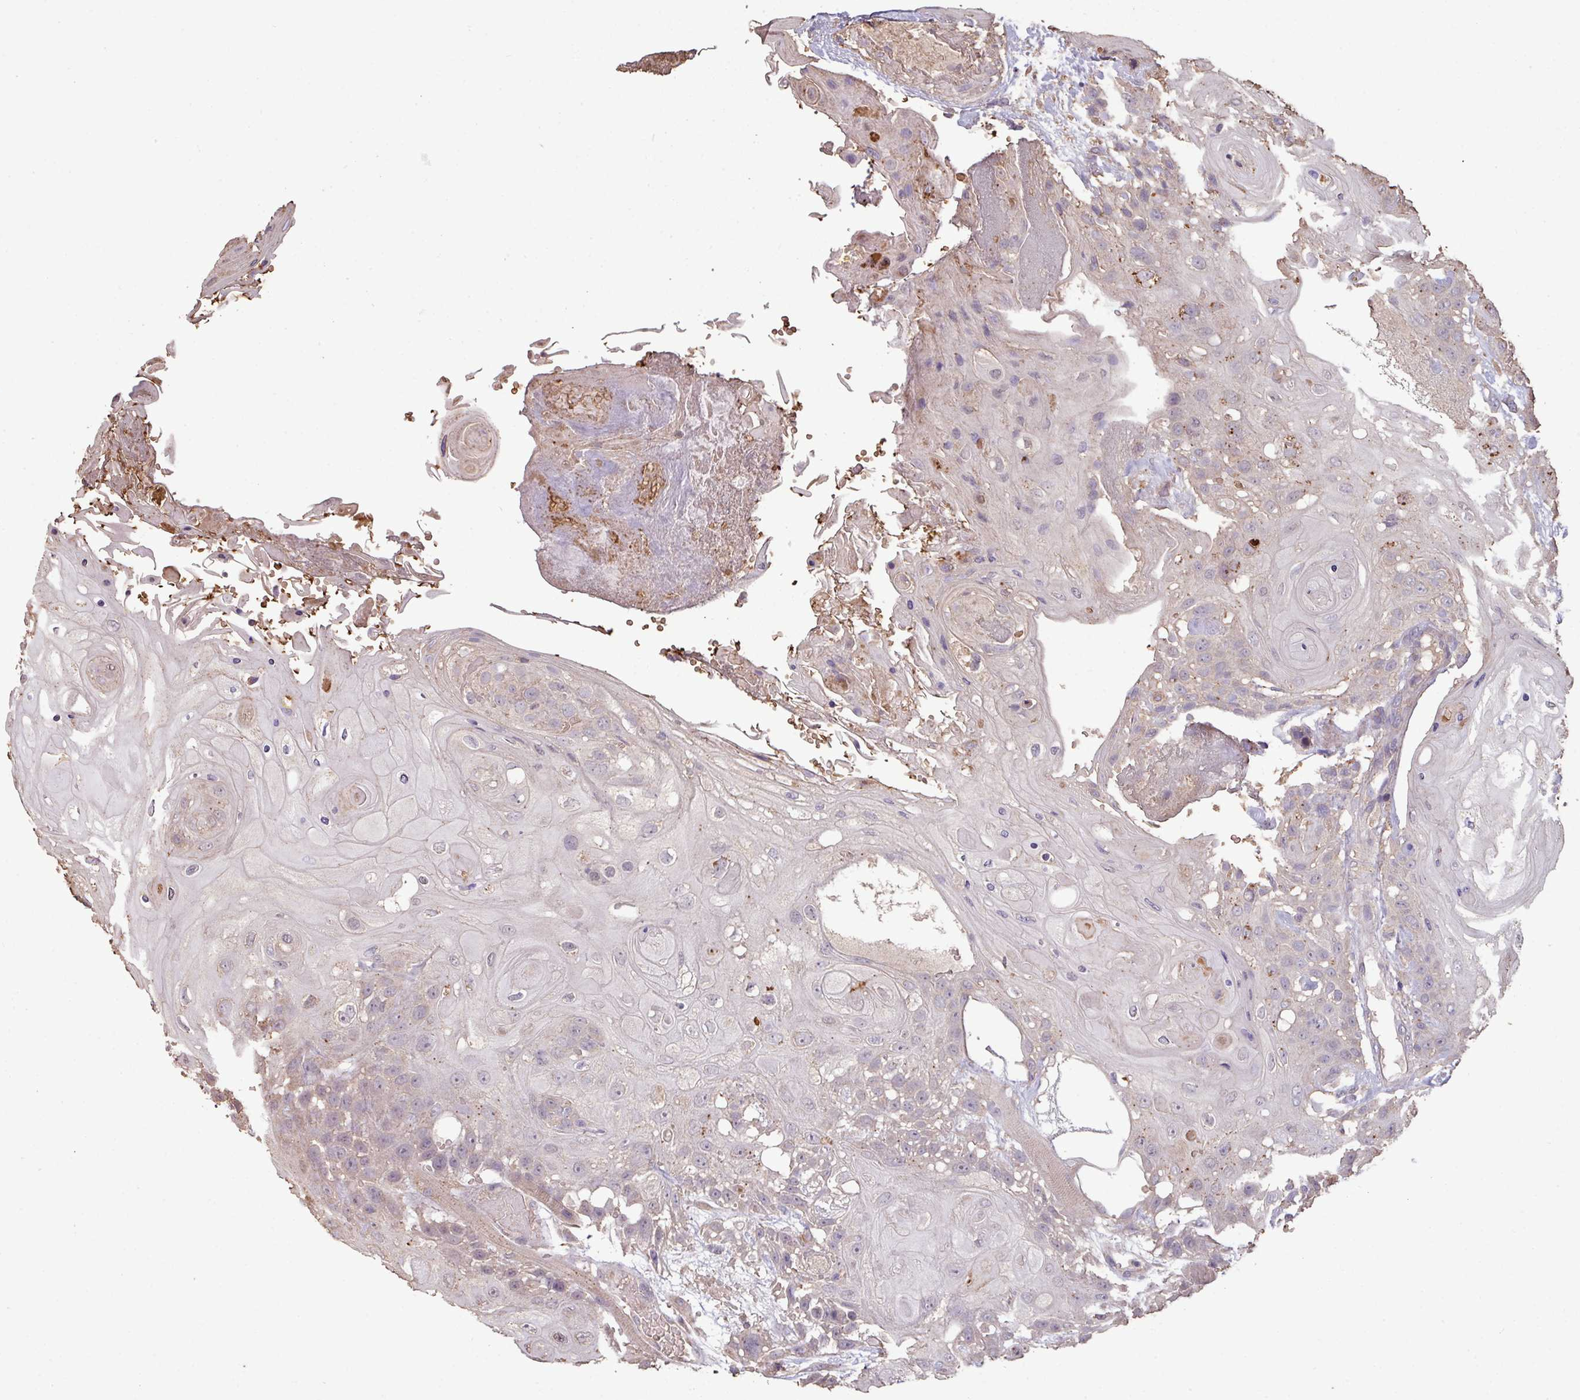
{"staining": {"intensity": "weak", "quantity": "<25%", "location": "cytoplasmic/membranous"}, "tissue": "head and neck cancer", "cell_type": "Tumor cells", "image_type": "cancer", "snomed": [{"axis": "morphology", "description": "Squamous cell carcinoma, NOS"}, {"axis": "topography", "description": "Head-Neck"}], "caption": "Tumor cells are negative for protein expression in human head and neck squamous cell carcinoma. (Stains: DAB immunohistochemistry (IHC) with hematoxylin counter stain, Microscopy: brightfield microscopy at high magnification).", "gene": "CAMK2B", "patient": {"sex": "female", "age": 43}}